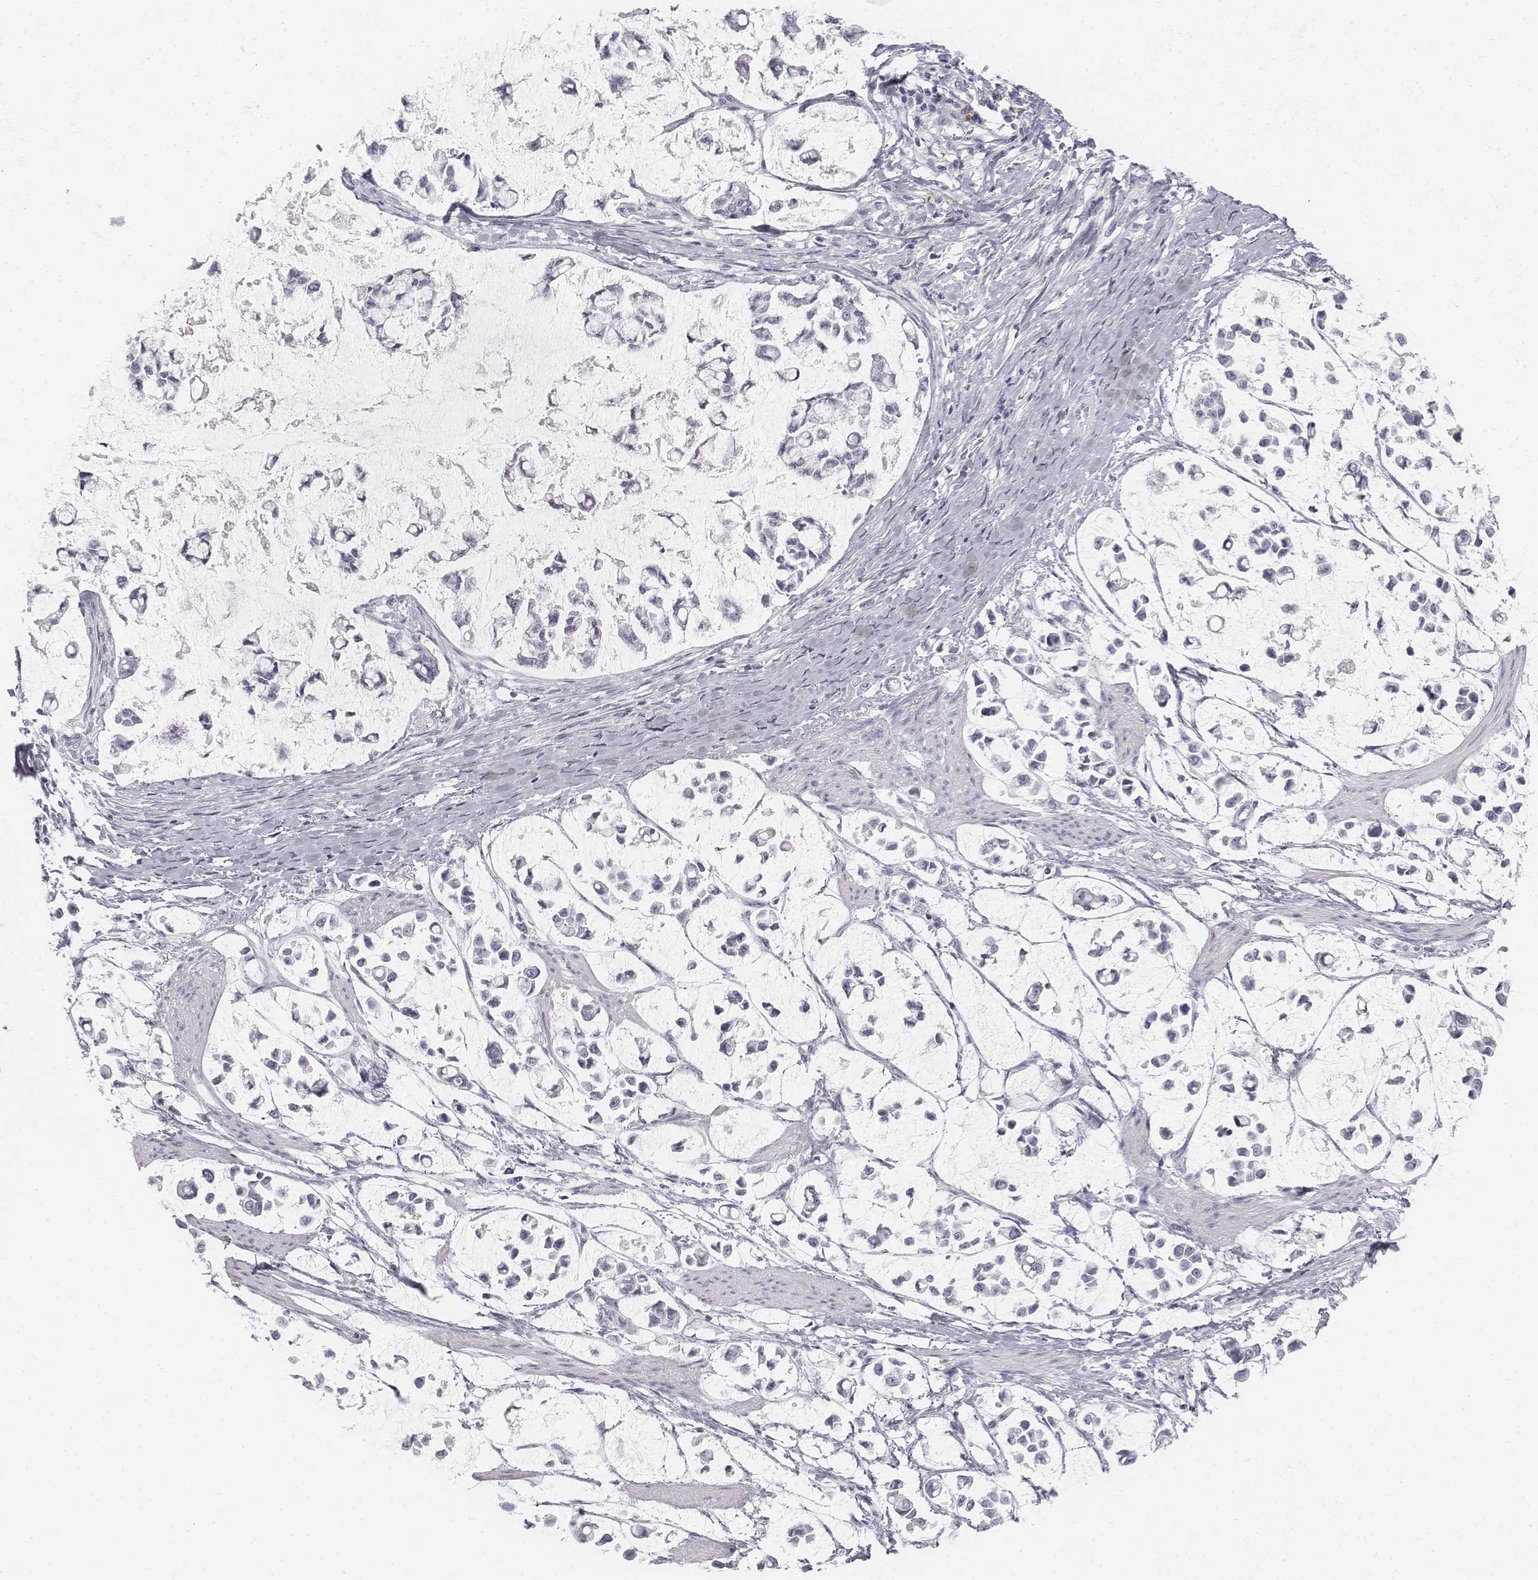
{"staining": {"intensity": "negative", "quantity": "none", "location": "none"}, "tissue": "stomach cancer", "cell_type": "Tumor cells", "image_type": "cancer", "snomed": [{"axis": "morphology", "description": "Adenocarcinoma, NOS"}, {"axis": "topography", "description": "Stomach"}], "caption": "DAB (3,3'-diaminobenzidine) immunohistochemical staining of stomach cancer (adenocarcinoma) reveals no significant staining in tumor cells.", "gene": "KRT25", "patient": {"sex": "male", "age": 82}}